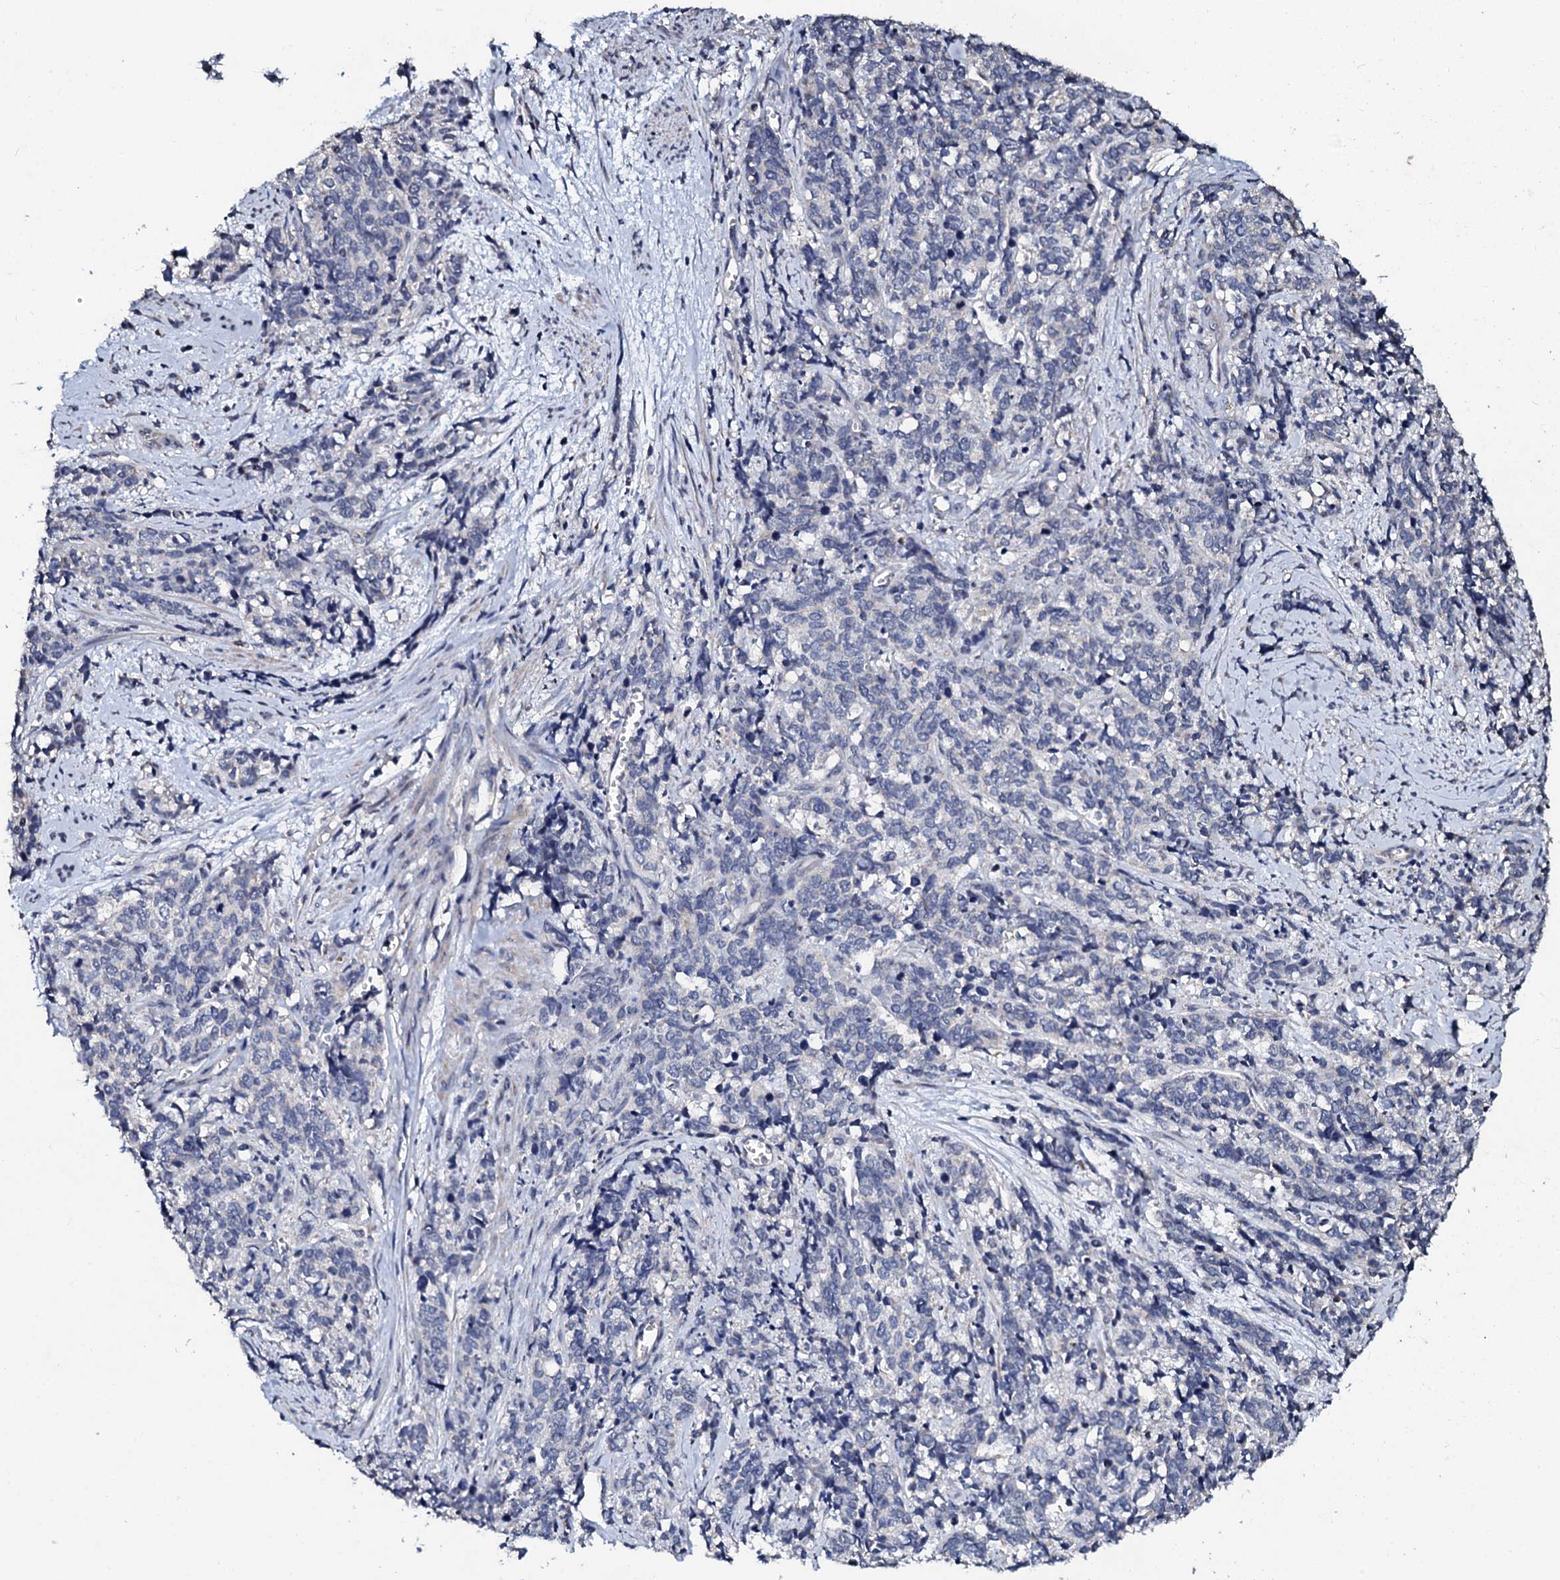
{"staining": {"intensity": "negative", "quantity": "none", "location": "none"}, "tissue": "cervical cancer", "cell_type": "Tumor cells", "image_type": "cancer", "snomed": [{"axis": "morphology", "description": "Squamous cell carcinoma, NOS"}, {"axis": "topography", "description": "Cervix"}], "caption": "Human cervical cancer stained for a protein using immunohistochemistry shows no staining in tumor cells.", "gene": "SLC37A4", "patient": {"sex": "female", "age": 60}}